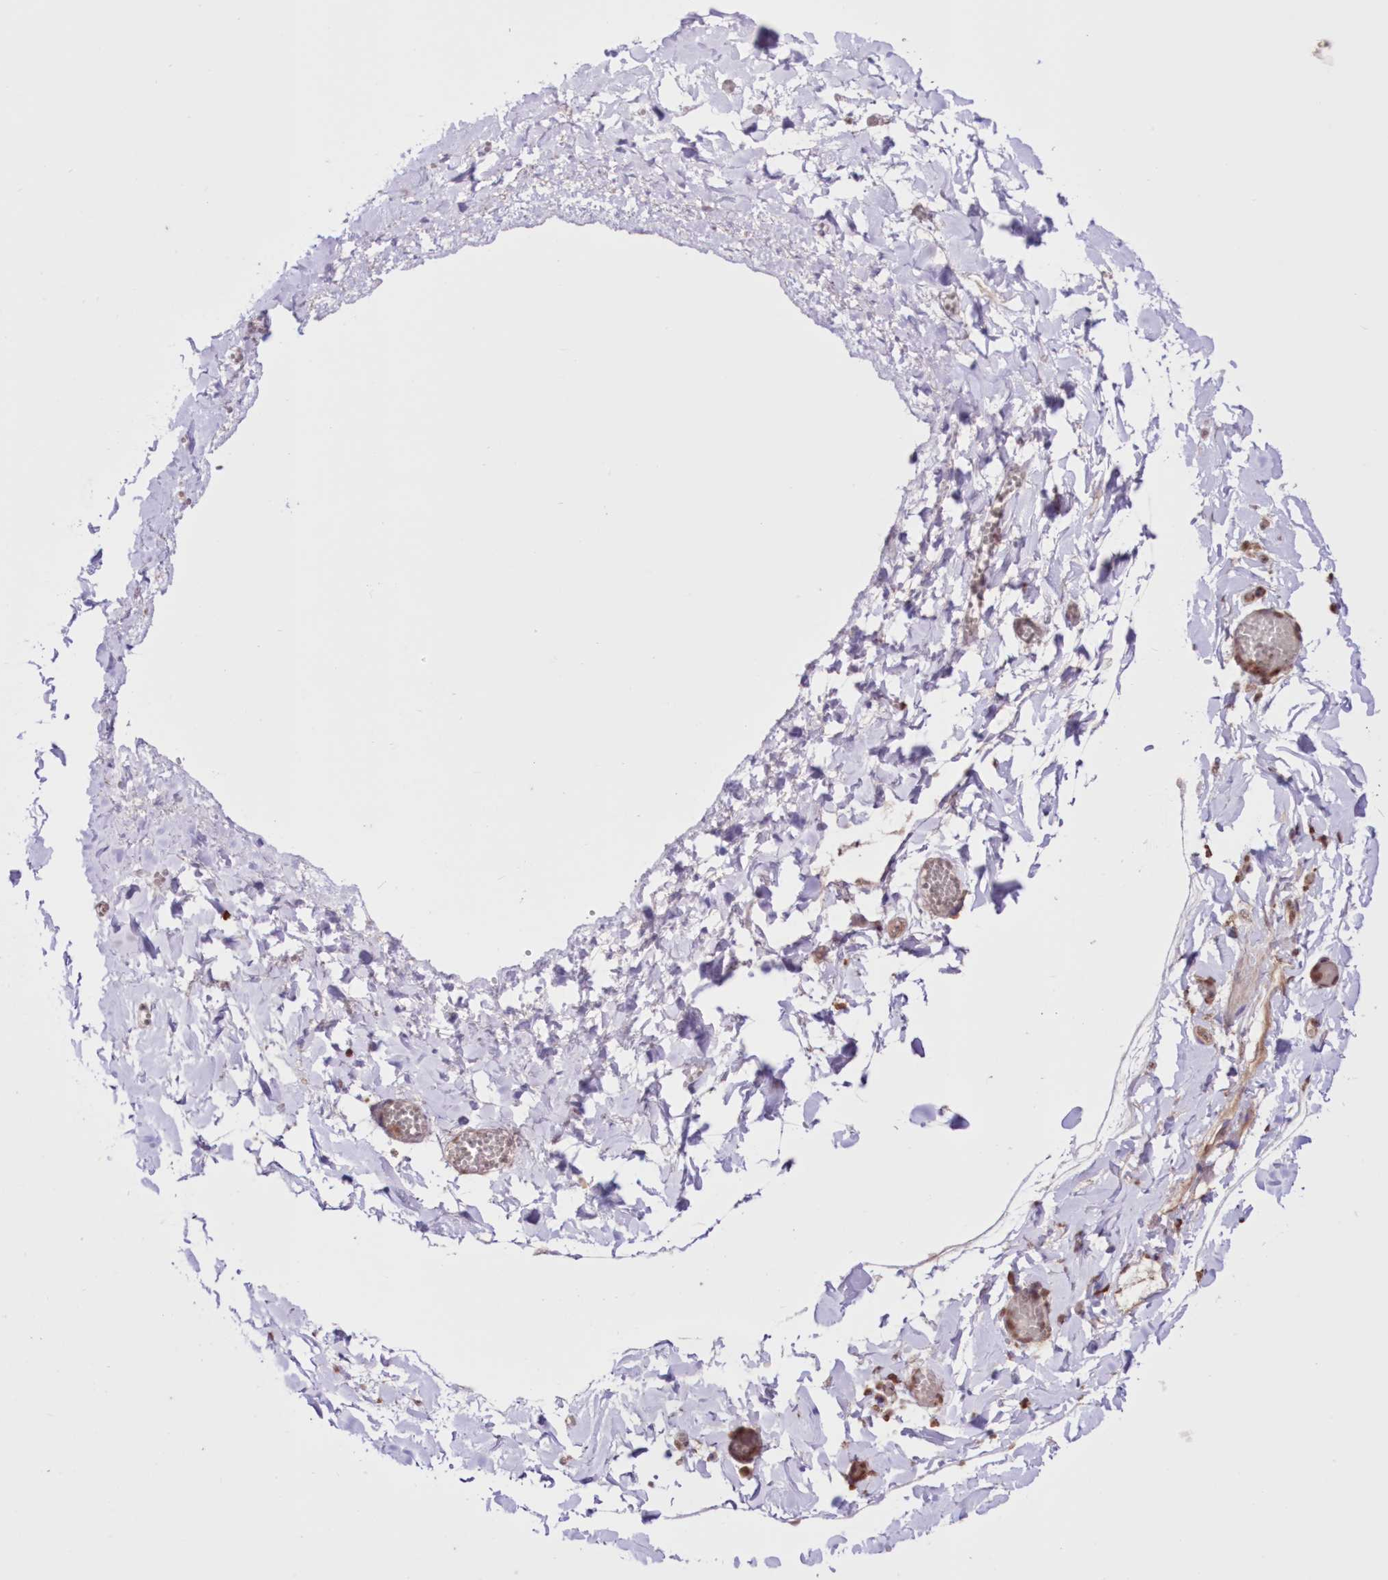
{"staining": {"intensity": "moderate", "quantity": ">75%", "location": "nuclear"}, "tissue": "soft tissue", "cell_type": "Chondrocytes", "image_type": "normal", "snomed": [{"axis": "morphology", "description": "Normal tissue, NOS"}, {"axis": "topography", "description": "Gallbladder"}, {"axis": "topography", "description": "Peripheral nerve tissue"}], "caption": "Chondrocytes demonstrate moderate nuclear expression in approximately >75% of cells in normal soft tissue.", "gene": "FCHO2", "patient": {"sex": "male", "age": 38}}